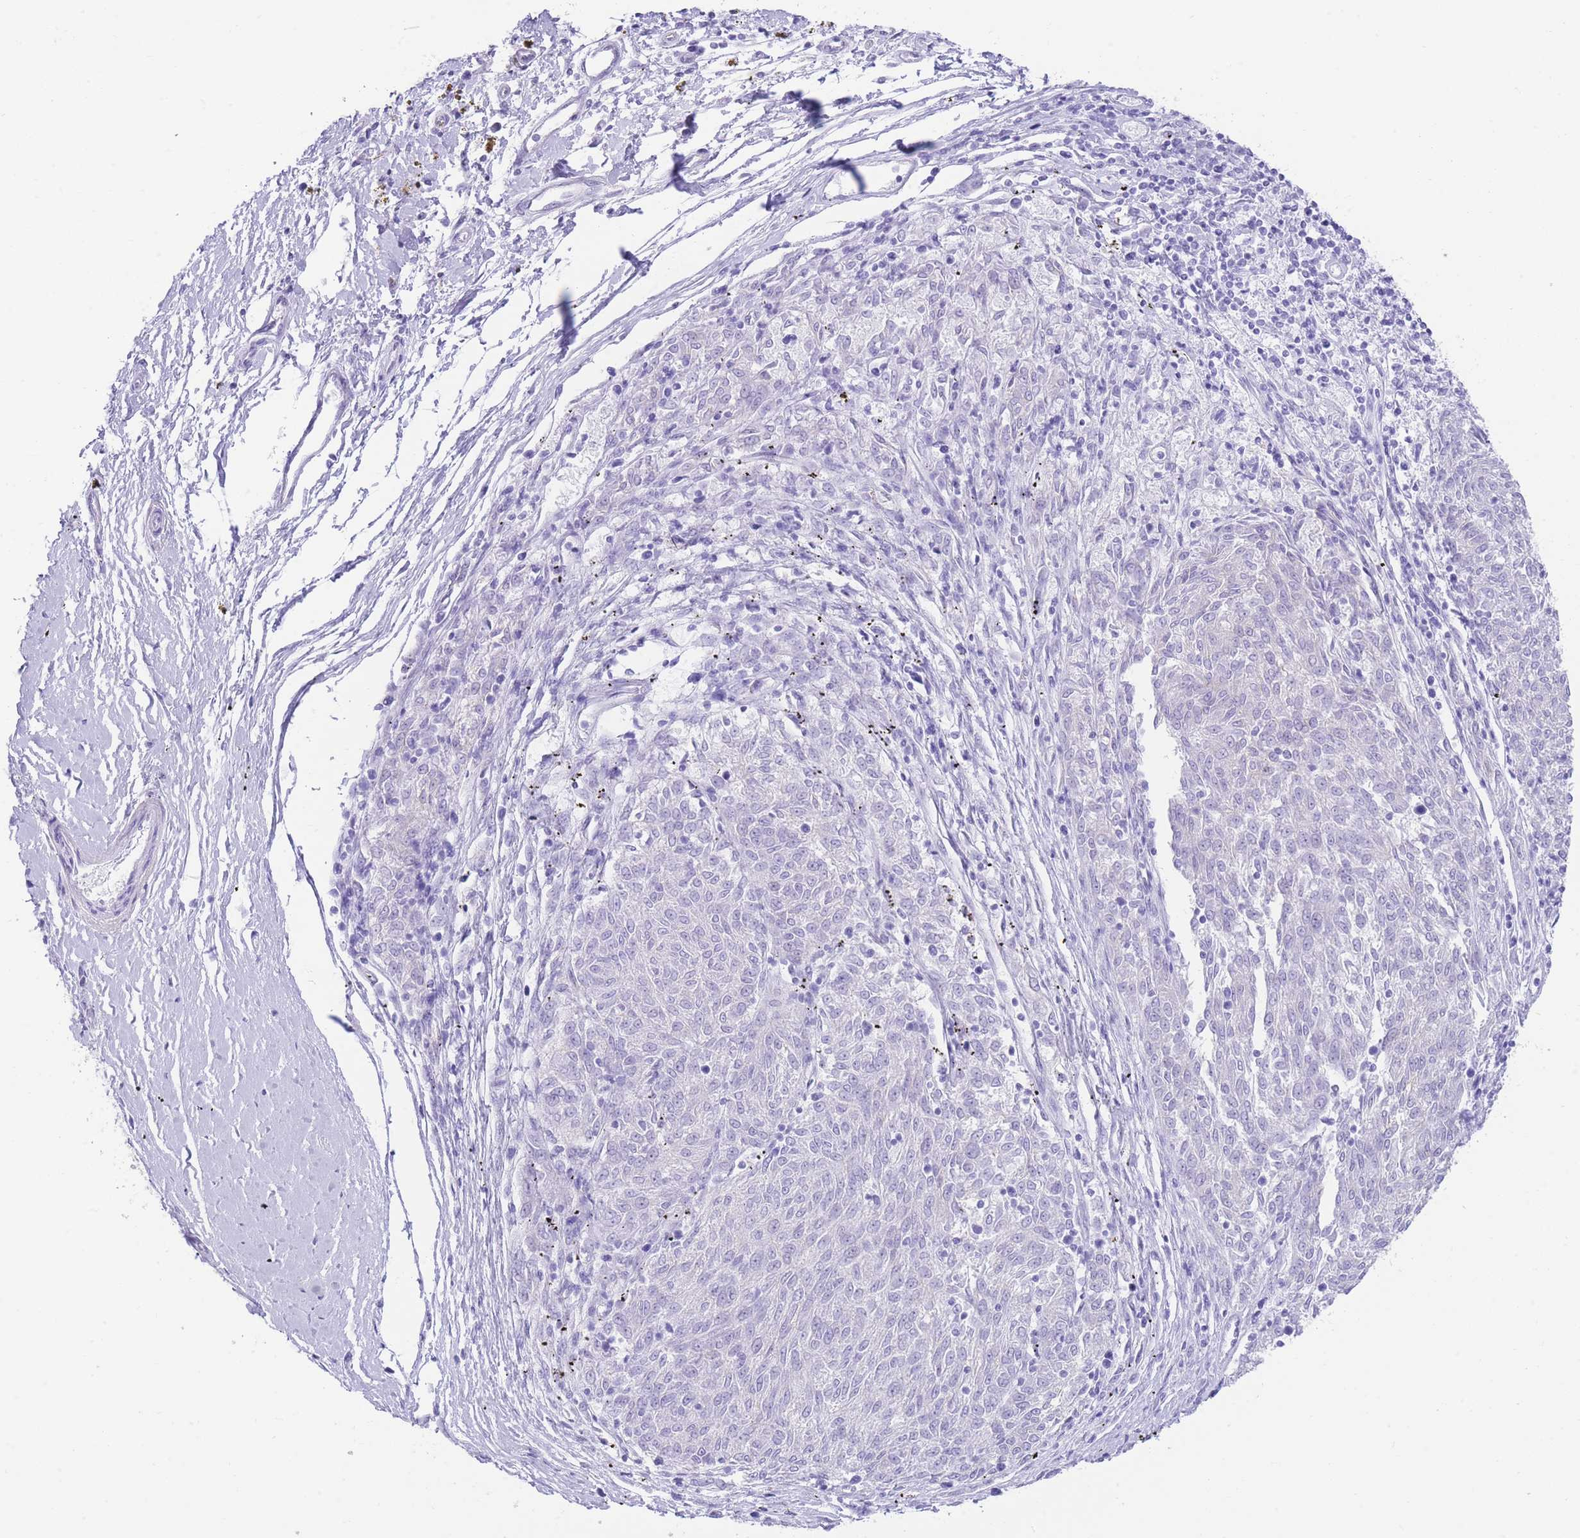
{"staining": {"intensity": "negative", "quantity": "none", "location": "none"}, "tissue": "melanoma", "cell_type": "Tumor cells", "image_type": "cancer", "snomed": [{"axis": "morphology", "description": "Malignant melanoma, NOS"}, {"axis": "topography", "description": "Skin"}], "caption": "Immunohistochemistry of melanoma reveals no staining in tumor cells.", "gene": "ELOA2", "patient": {"sex": "female", "age": 72}}